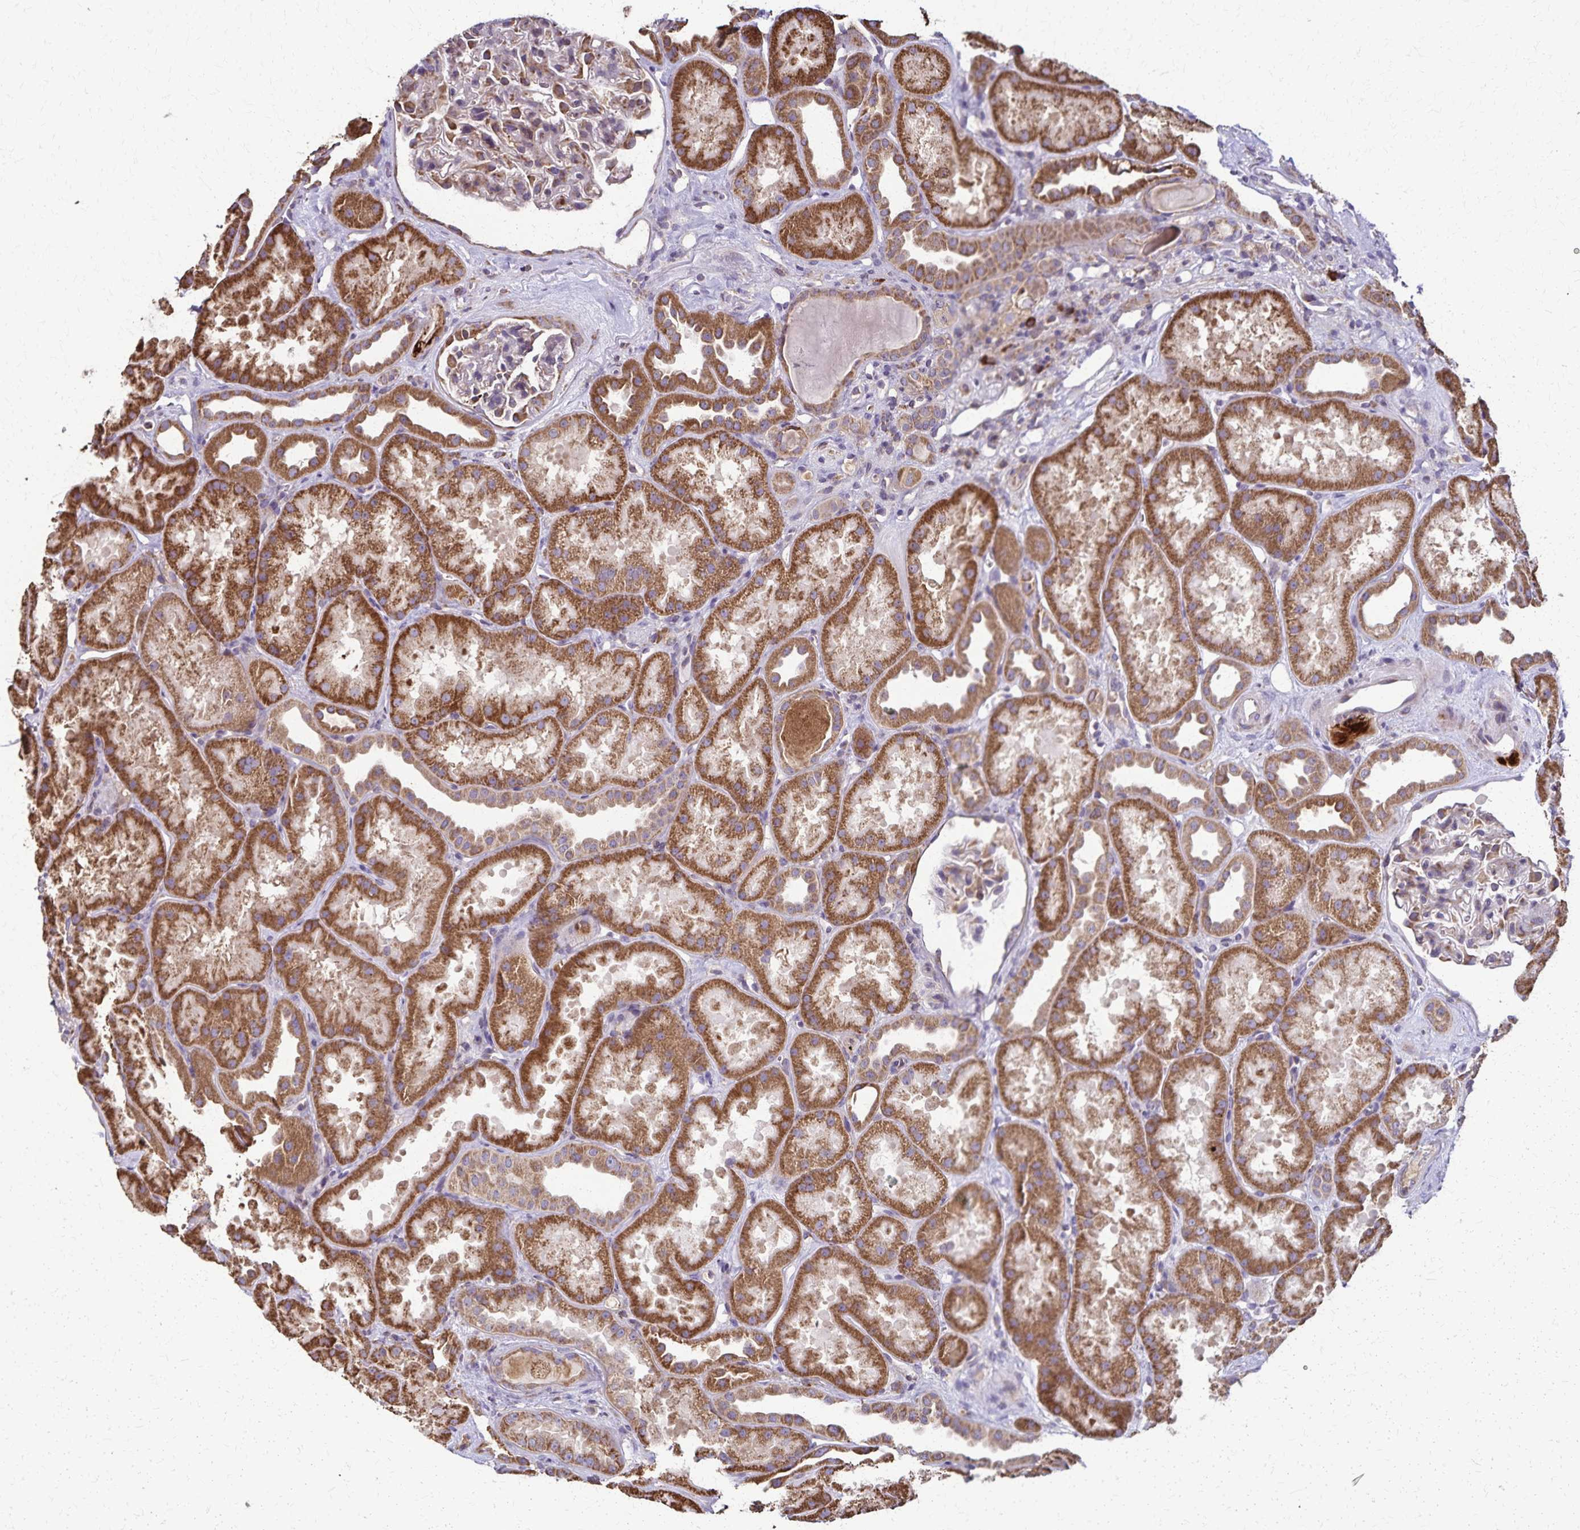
{"staining": {"intensity": "moderate", "quantity": "<25%", "location": "cytoplasmic/membranous"}, "tissue": "kidney", "cell_type": "Cells in glomeruli", "image_type": "normal", "snomed": [{"axis": "morphology", "description": "Normal tissue, NOS"}, {"axis": "topography", "description": "Kidney"}], "caption": "DAB (3,3'-diaminobenzidine) immunohistochemical staining of unremarkable human kidney exhibits moderate cytoplasmic/membranous protein staining in about <25% of cells in glomeruli. Immunohistochemistry (ihc) stains the protein of interest in brown and the nuclei are stained blue.", "gene": "RNF10", "patient": {"sex": "male", "age": 61}}